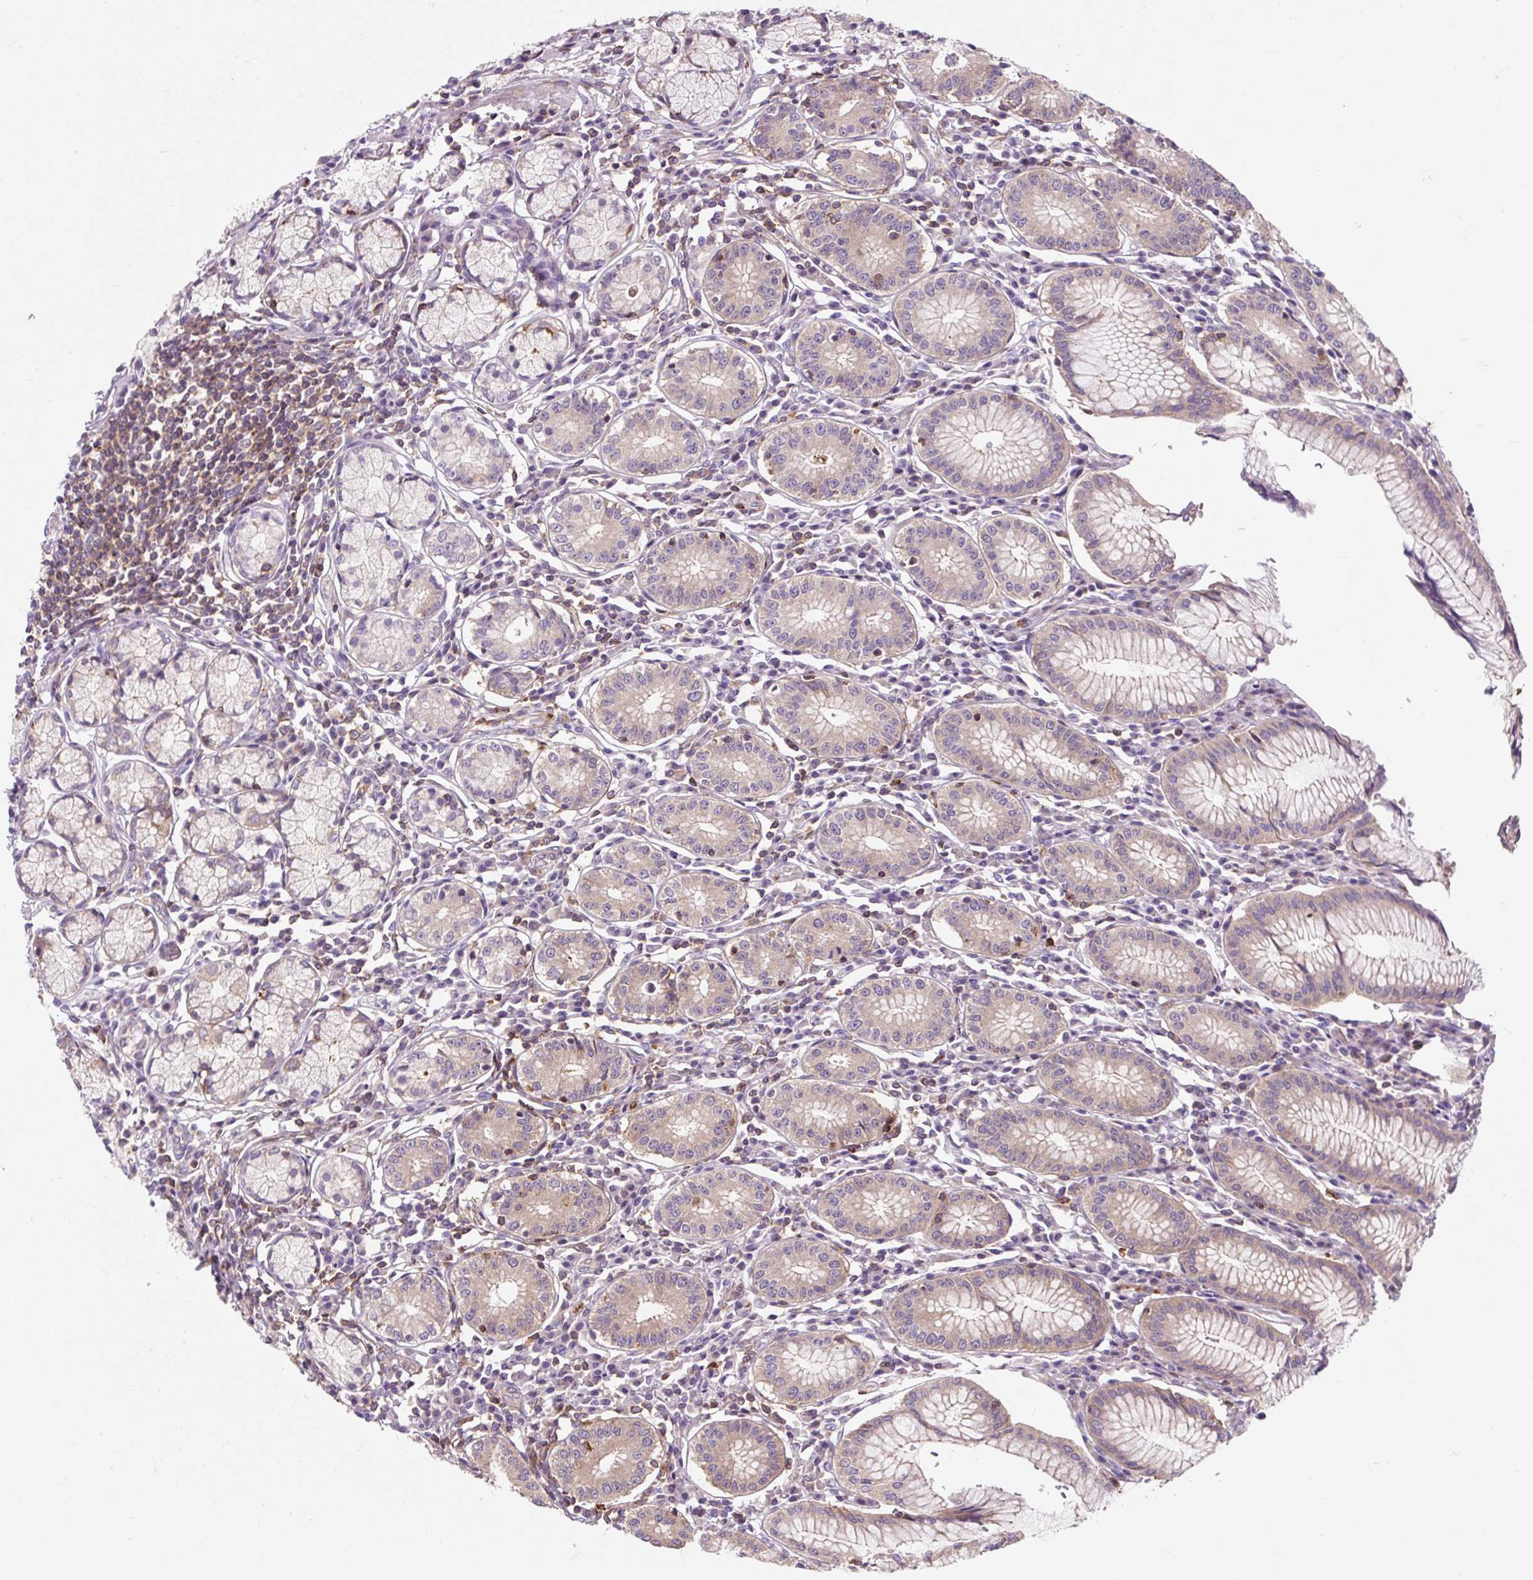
{"staining": {"intensity": "moderate", "quantity": "25%-75%", "location": "cytoplasmic/membranous"}, "tissue": "stomach", "cell_type": "Glandular cells", "image_type": "normal", "snomed": [{"axis": "morphology", "description": "Normal tissue, NOS"}, {"axis": "topography", "description": "Stomach"}], "caption": "Stomach stained with DAB (3,3'-diaminobenzidine) immunohistochemistry (IHC) demonstrates medium levels of moderate cytoplasmic/membranous expression in approximately 25%-75% of glandular cells. (Stains: DAB (3,3'-diaminobenzidine) in brown, nuclei in blue, Microscopy: brightfield microscopy at high magnification).", "gene": "CISD3", "patient": {"sex": "male", "age": 55}}